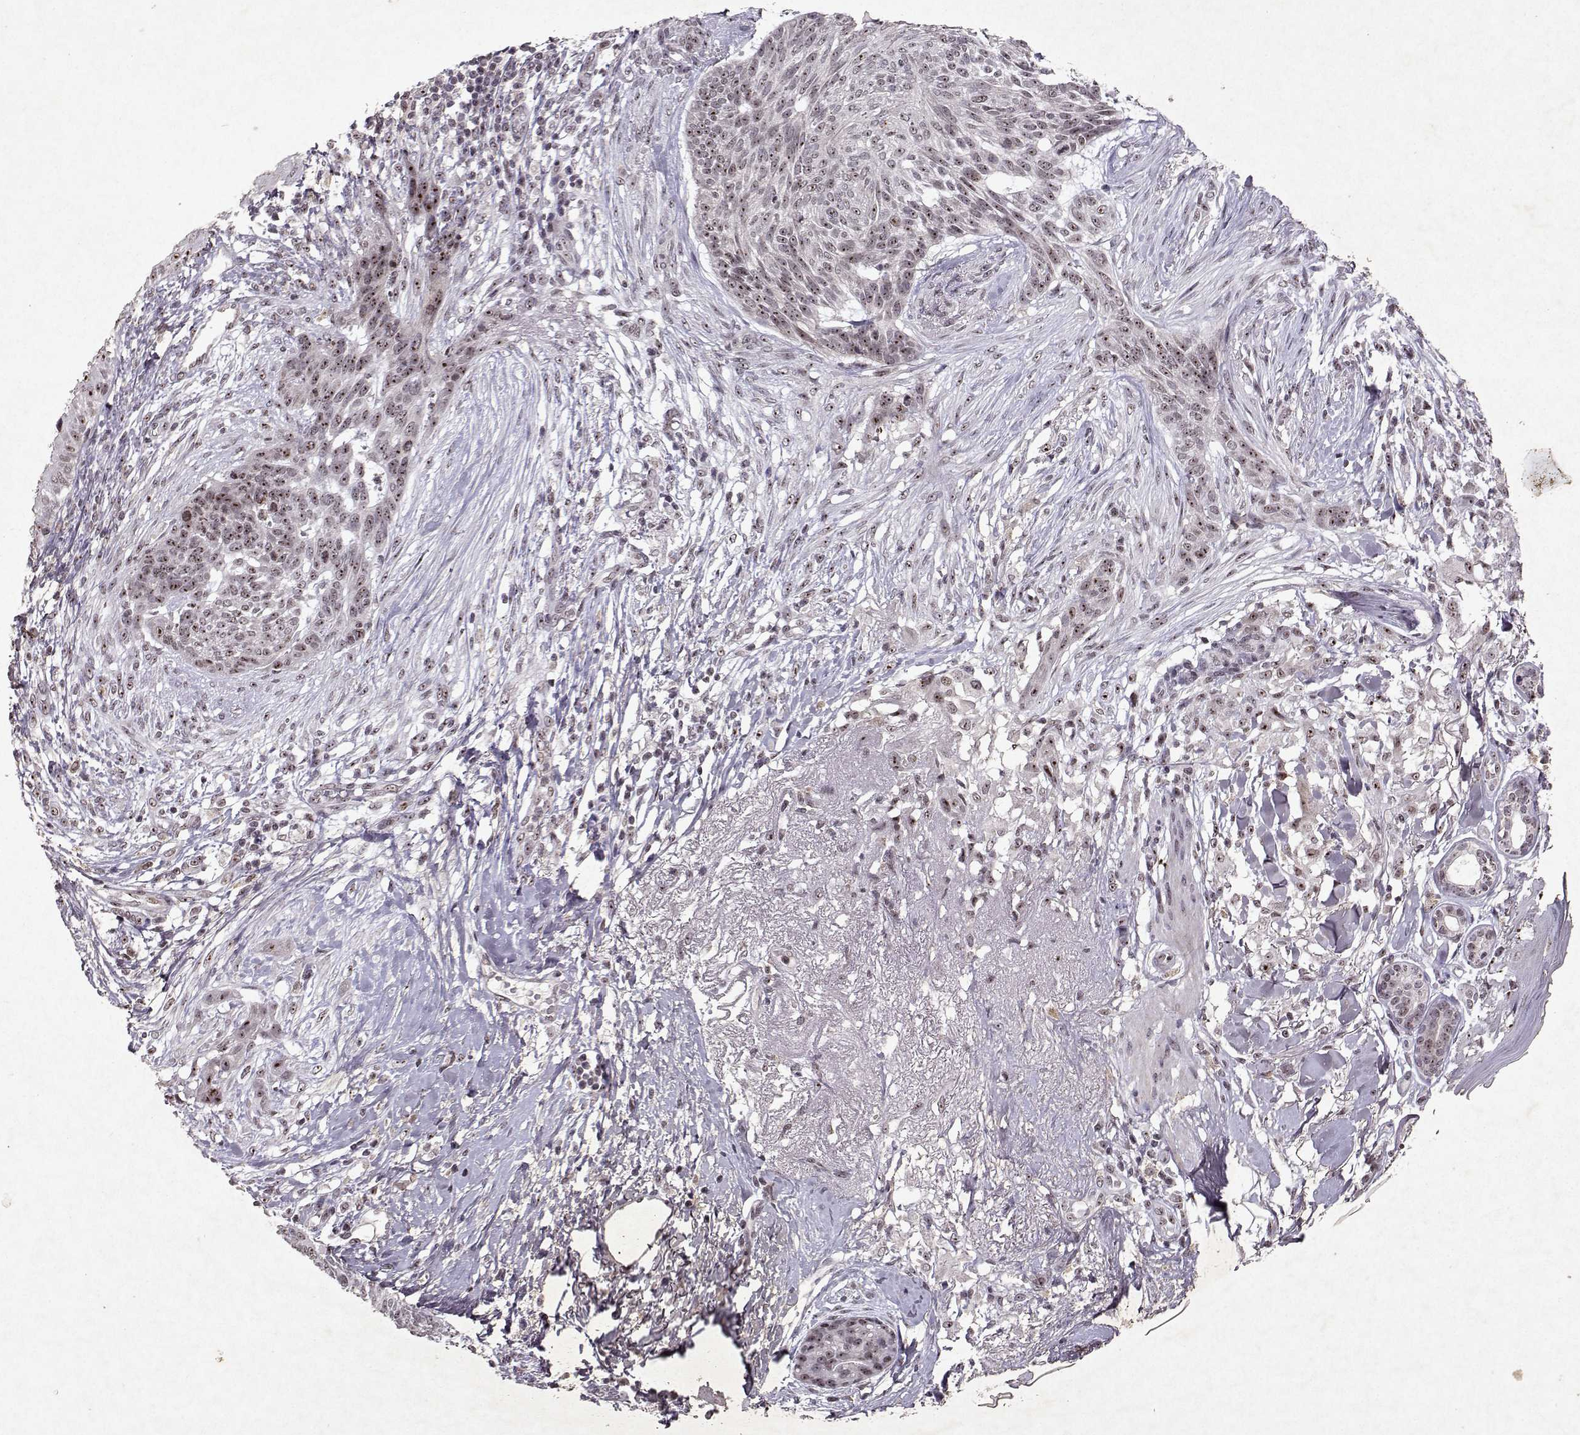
{"staining": {"intensity": "moderate", "quantity": ">75%", "location": "nuclear"}, "tissue": "skin cancer", "cell_type": "Tumor cells", "image_type": "cancer", "snomed": [{"axis": "morphology", "description": "Normal tissue, NOS"}, {"axis": "morphology", "description": "Basal cell carcinoma"}, {"axis": "topography", "description": "Skin"}], "caption": "A brown stain highlights moderate nuclear staining of a protein in skin cancer (basal cell carcinoma) tumor cells.", "gene": "DDX56", "patient": {"sex": "male", "age": 84}}